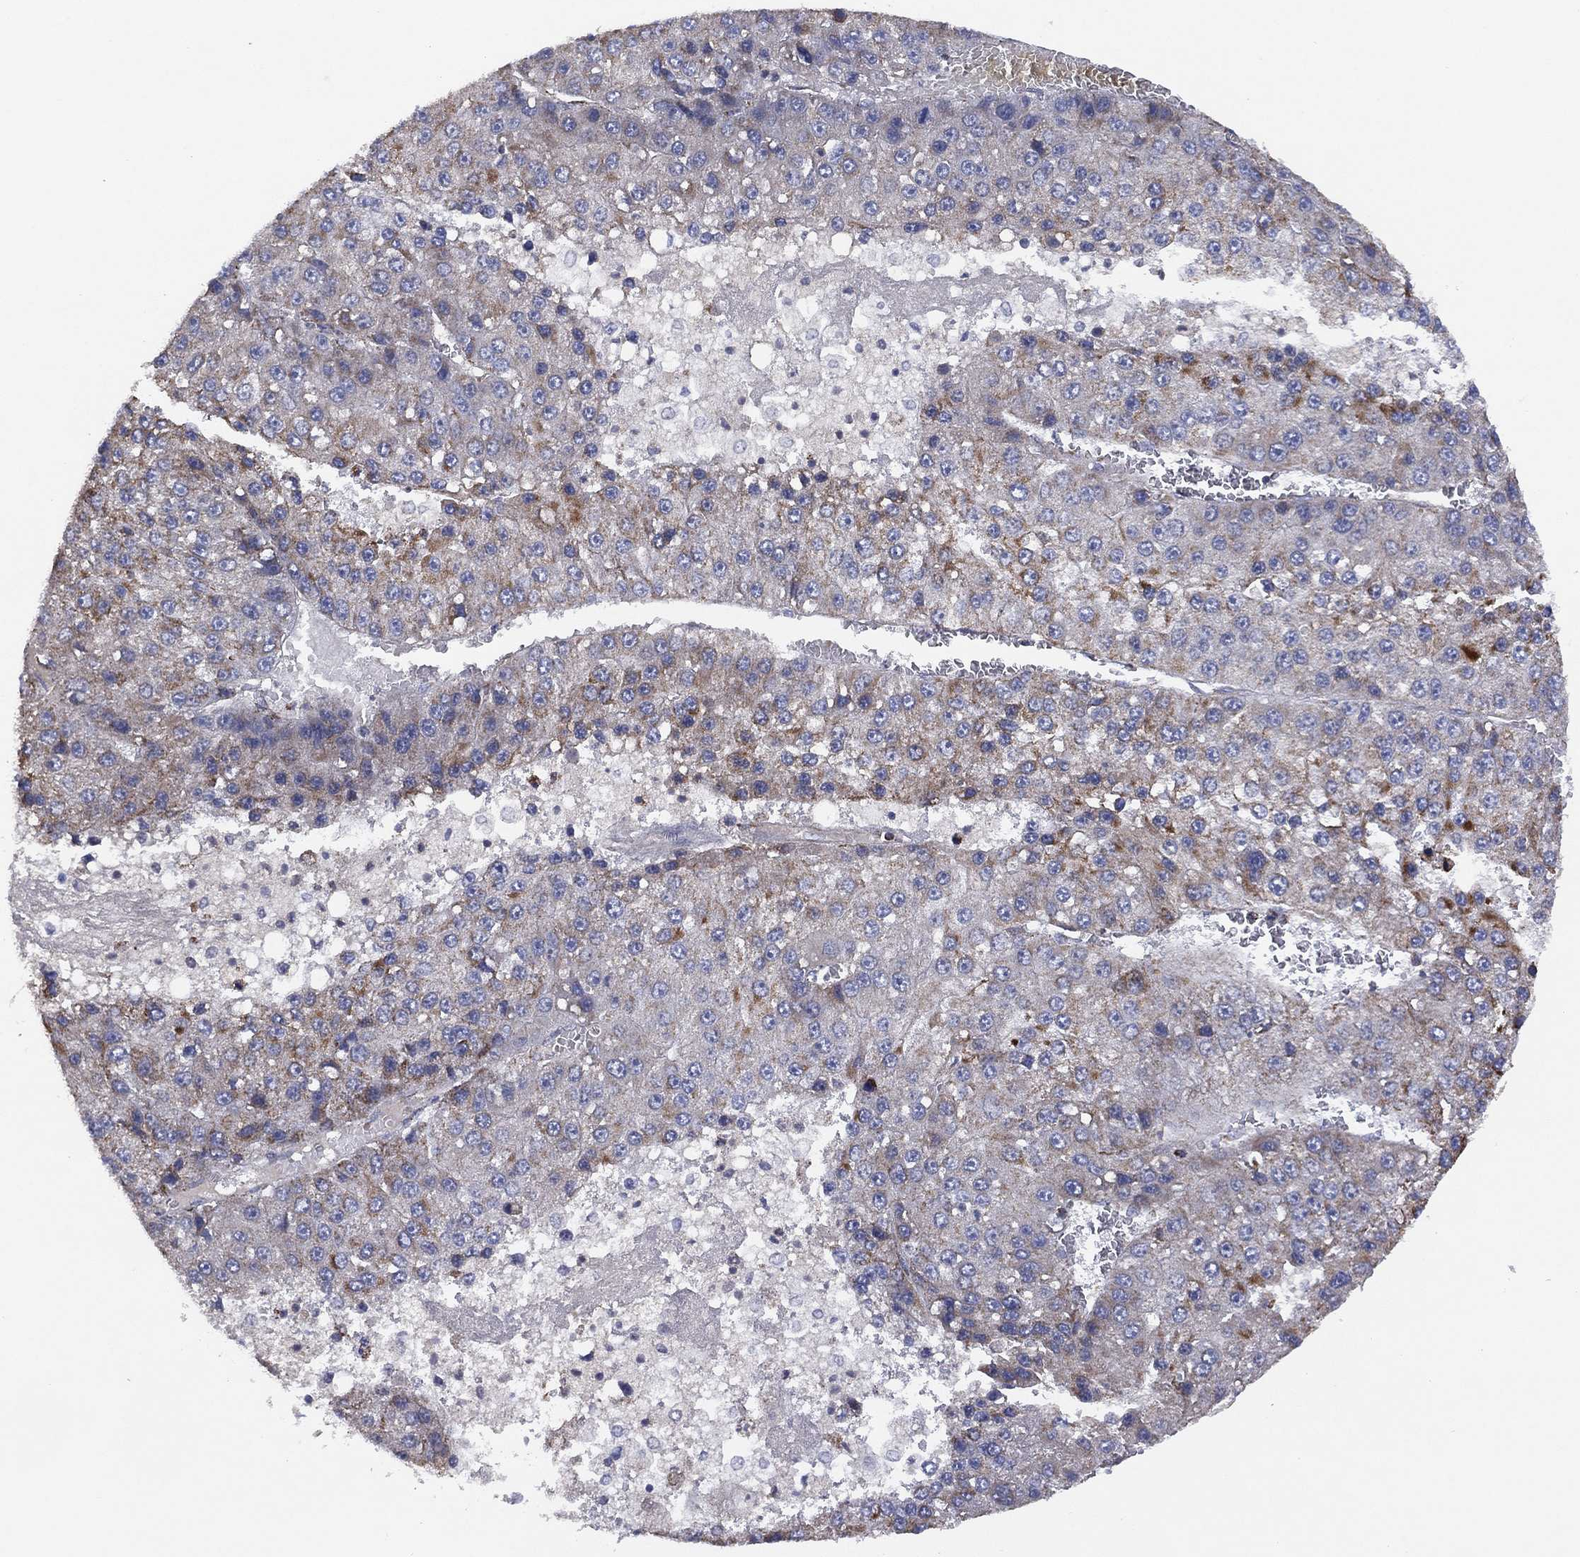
{"staining": {"intensity": "moderate", "quantity": "25%-75%", "location": "cytoplasmic/membranous"}, "tissue": "liver cancer", "cell_type": "Tumor cells", "image_type": "cancer", "snomed": [{"axis": "morphology", "description": "Carcinoma, Hepatocellular, NOS"}, {"axis": "topography", "description": "Liver"}], "caption": "Tumor cells show moderate cytoplasmic/membranous staining in about 25%-75% of cells in liver hepatocellular carcinoma.", "gene": "PPP2R5A", "patient": {"sex": "female", "age": 73}}